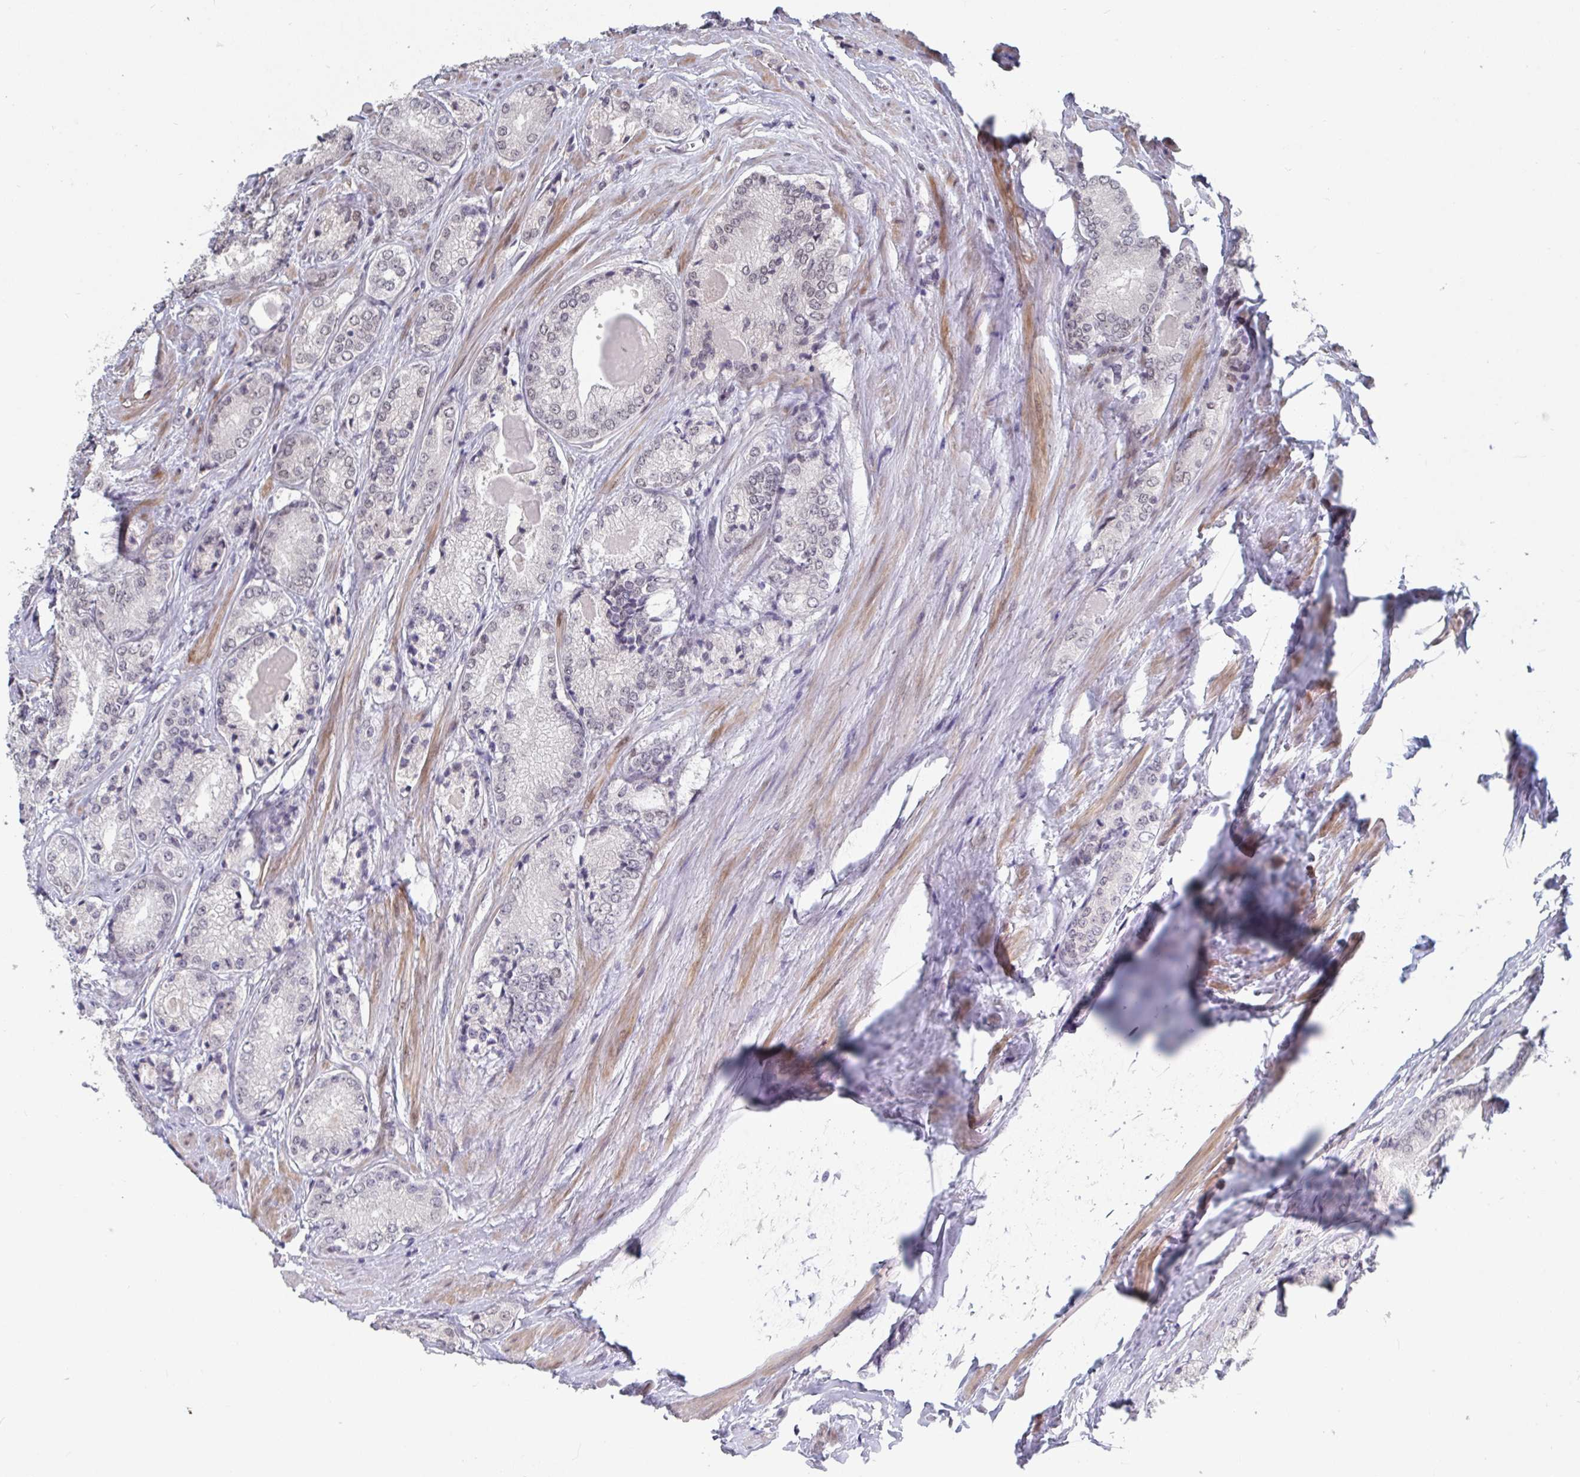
{"staining": {"intensity": "weak", "quantity": "25%-75%", "location": "nuclear"}, "tissue": "prostate cancer", "cell_type": "Tumor cells", "image_type": "cancer", "snomed": [{"axis": "morphology", "description": "Adenocarcinoma, NOS"}, {"axis": "morphology", "description": "Adenocarcinoma, Low grade"}, {"axis": "topography", "description": "Prostate"}], "caption": "Brown immunohistochemical staining in adenocarcinoma (low-grade) (prostate) demonstrates weak nuclear staining in approximately 25%-75% of tumor cells. (DAB (3,3'-diaminobenzidine) IHC, brown staining for protein, blue staining for nuclei).", "gene": "BCL7B", "patient": {"sex": "male", "age": 68}}